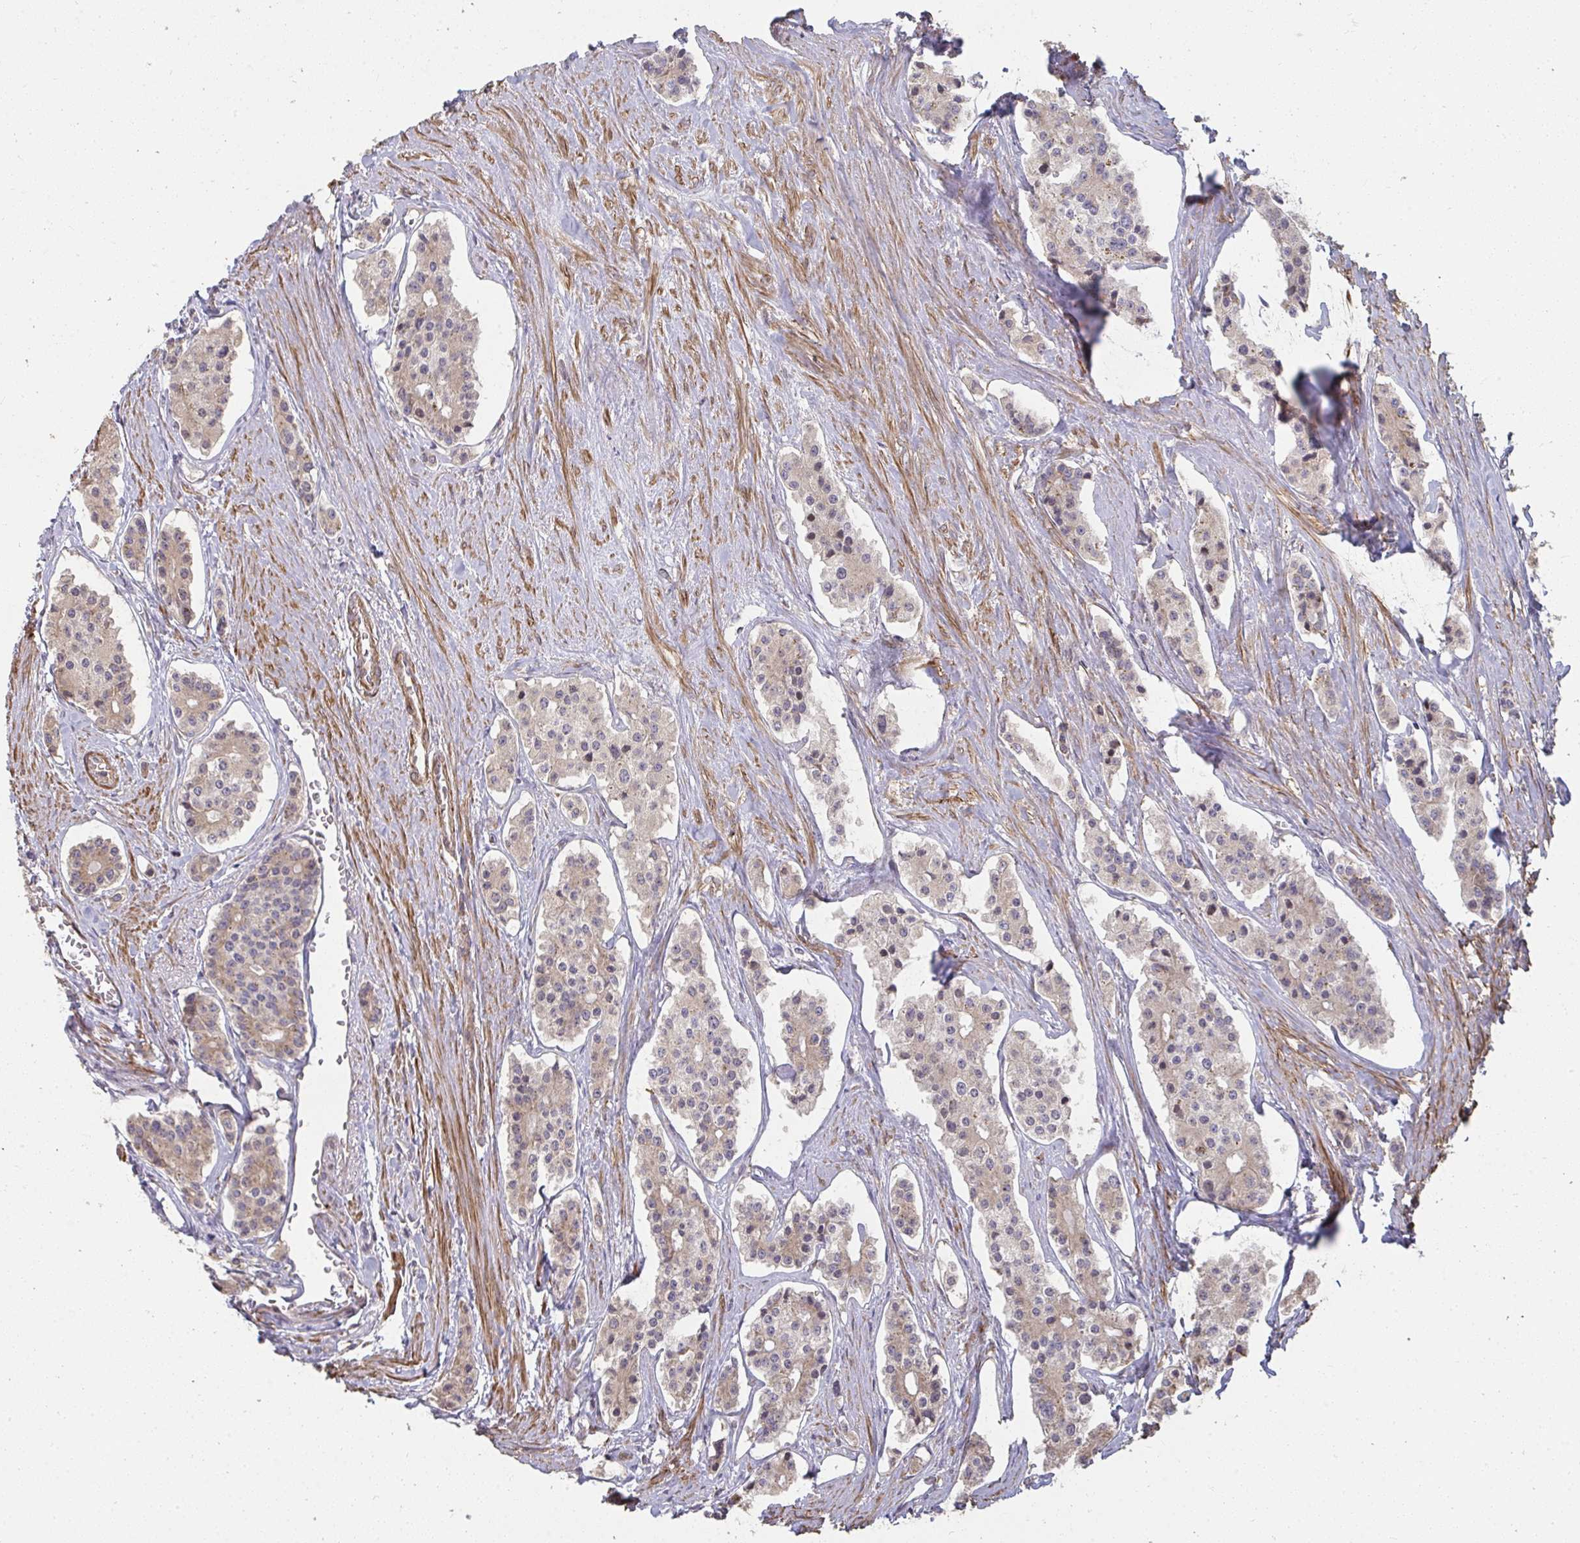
{"staining": {"intensity": "weak", "quantity": "25%-75%", "location": "cytoplasmic/membranous"}, "tissue": "carcinoid", "cell_type": "Tumor cells", "image_type": "cancer", "snomed": [{"axis": "morphology", "description": "Carcinoid, malignant, NOS"}, {"axis": "topography", "description": "Small intestine"}], "caption": "This is an image of immunohistochemistry (IHC) staining of malignant carcinoid, which shows weak staining in the cytoplasmic/membranous of tumor cells.", "gene": "ZFYVE28", "patient": {"sex": "female", "age": 65}}